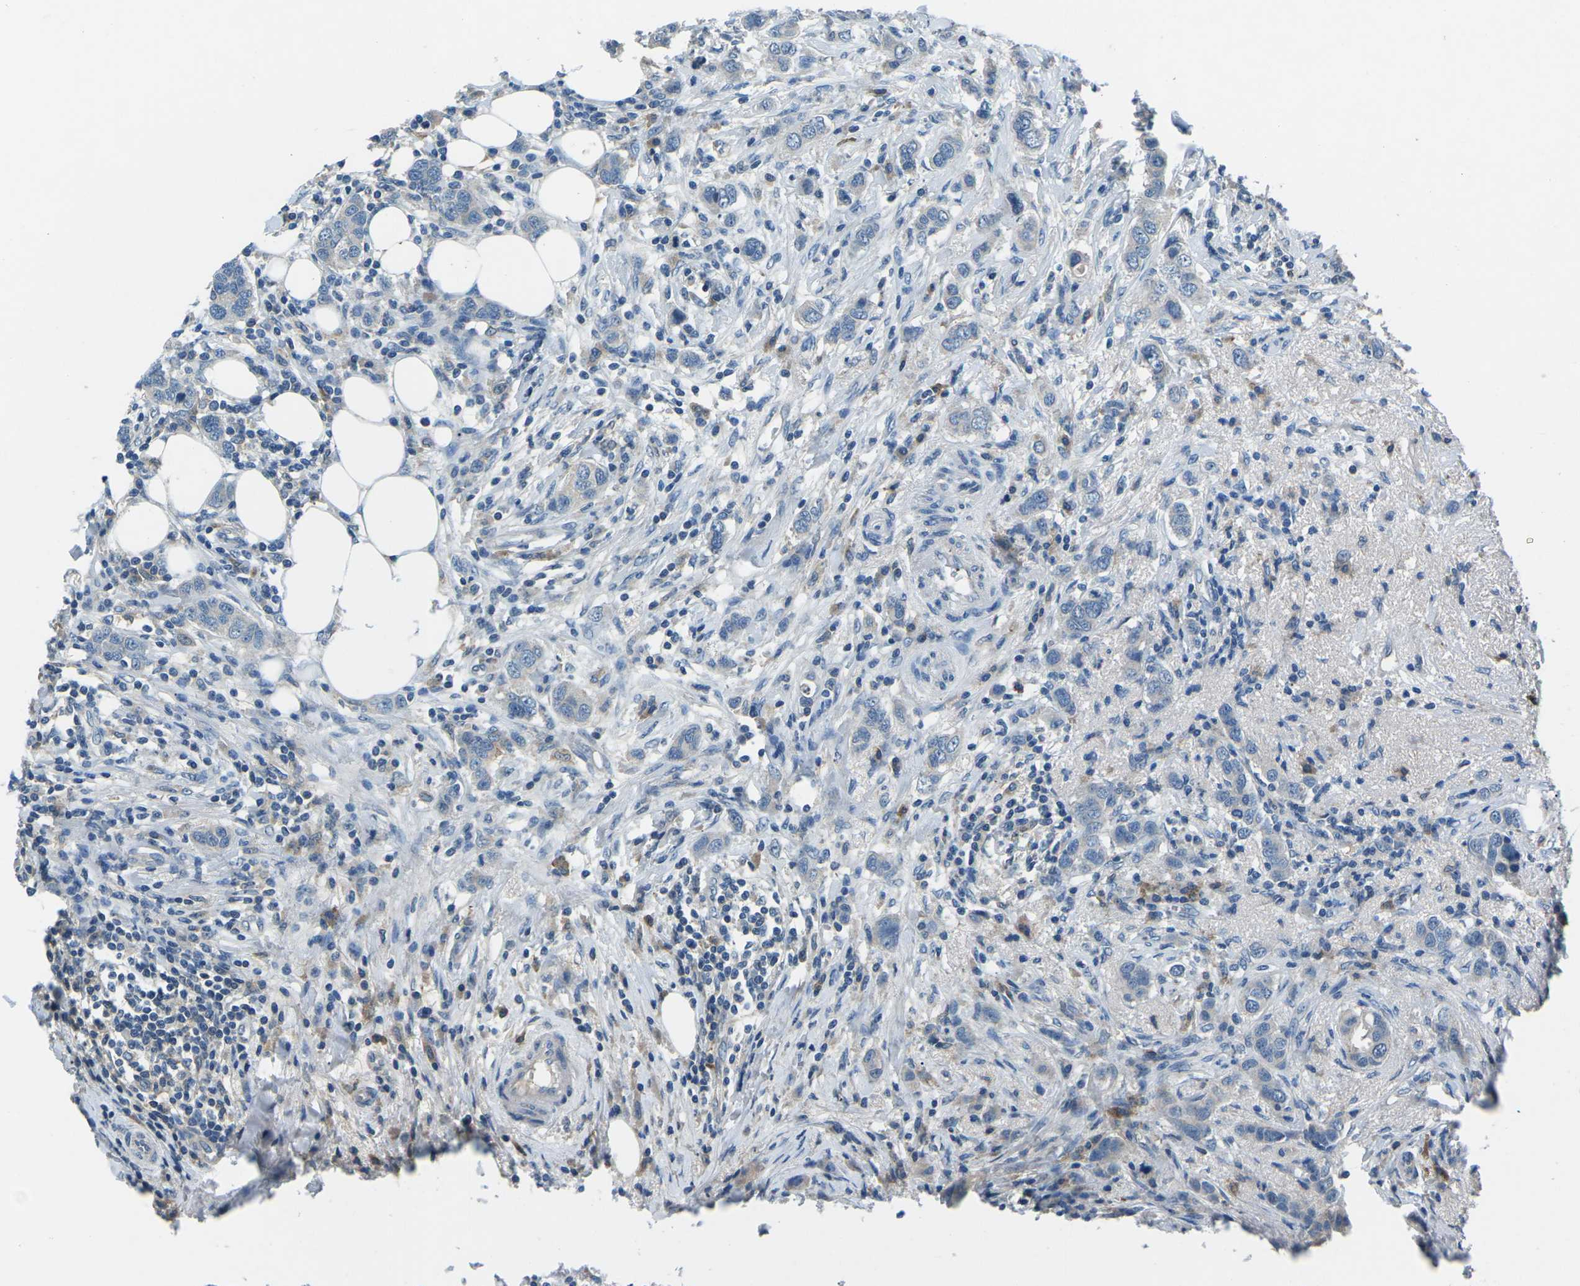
{"staining": {"intensity": "negative", "quantity": "none", "location": "none"}, "tissue": "breast cancer", "cell_type": "Tumor cells", "image_type": "cancer", "snomed": [{"axis": "morphology", "description": "Duct carcinoma"}, {"axis": "topography", "description": "Breast"}], "caption": "An IHC photomicrograph of breast cancer (infiltrating ductal carcinoma) is shown. There is no staining in tumor cells of breast cancer (infiltrating ductal carcinoma). (DAB immunohistochemistry (IHC) with hematoxylin counter stain).", "gene": "CD1D", "patient": {"sex": "female", "age": 50}}